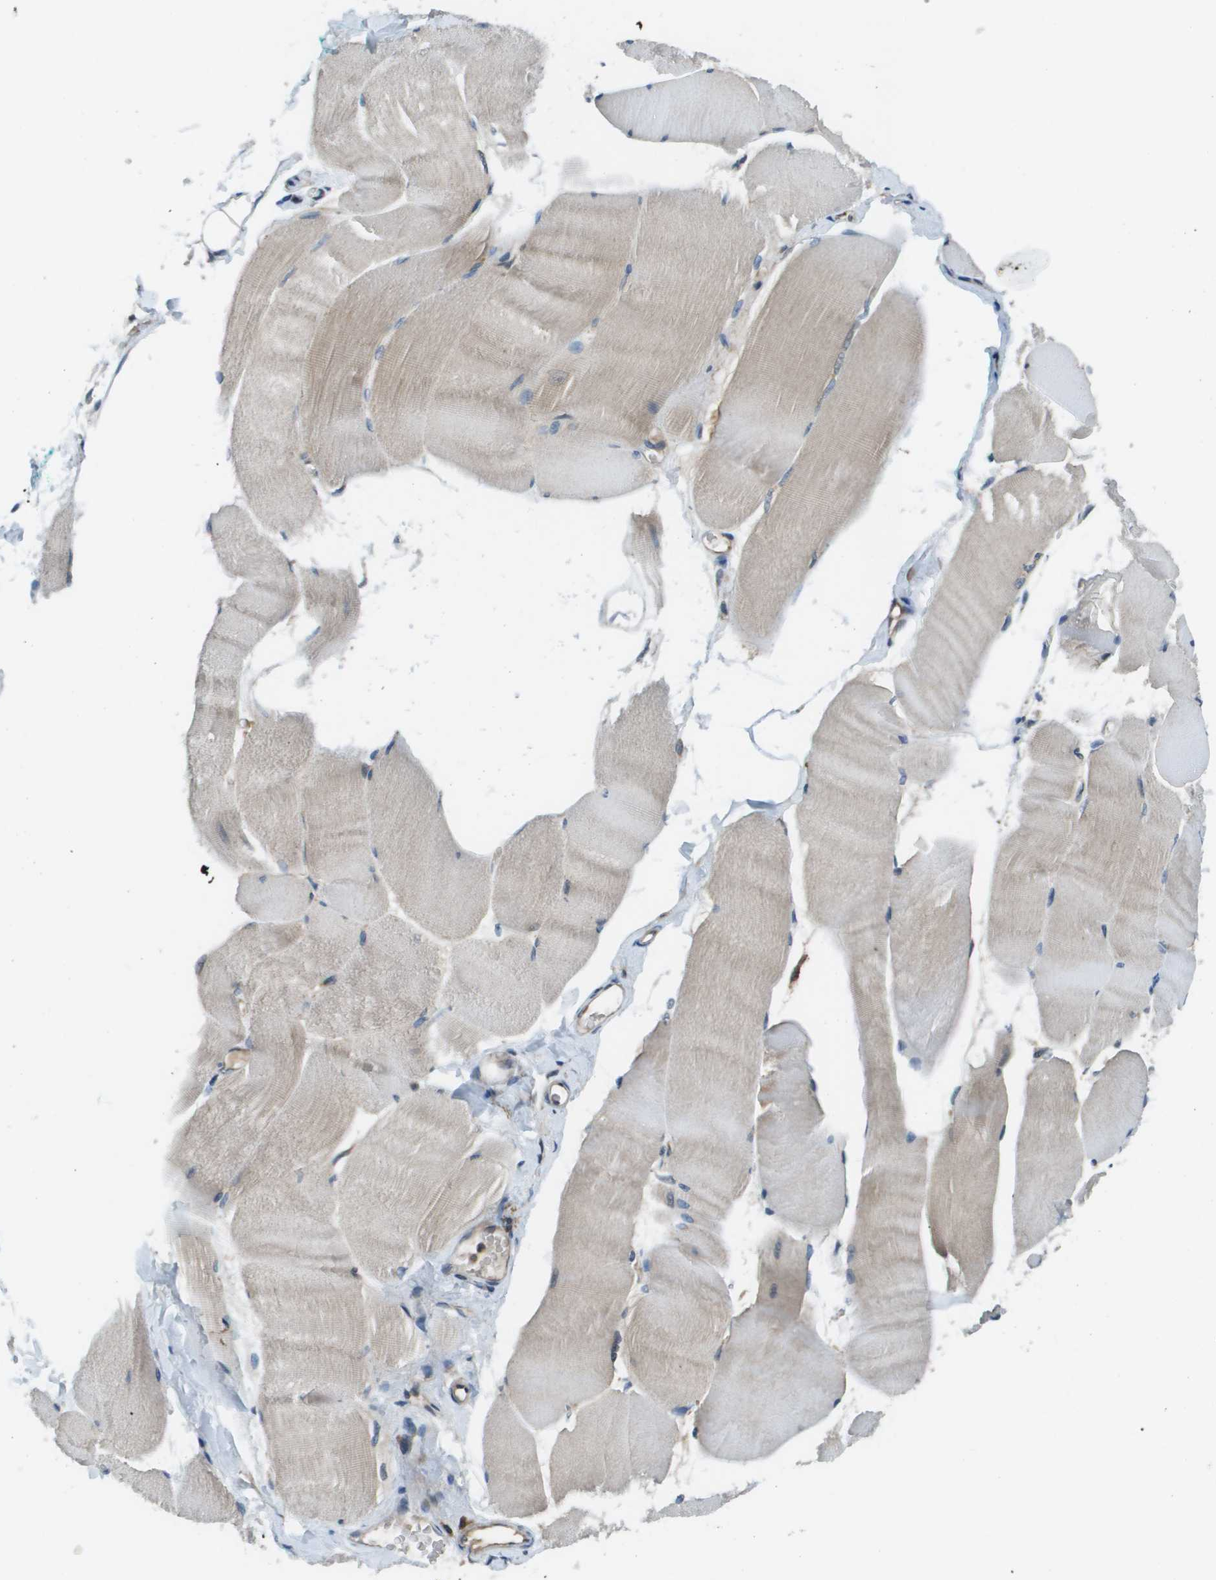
{"staining": {"intensity": "weak", "quantity": ">75%", "location": "cytoplasmic/membranous"}, "tissue": "skeletal muscle", "cell_type": "Myocytes", "image_type": "normal", "snomed": [{"axis": "morphology", "description": "Normal tissue, NOS"}, {"axis": "morphology", "description": "Squamous cell carcinoma, NOS"}, {"axis": "topography", "description": "Skeletal muscle"}], "caption": "Protein expression analysis of unremarkable human skeletal muscle reveals weak cytoplasmic/membranous positivity in about >75% of myocytes. (DAB (3,3'-diaminobenzidine) IHC, brown staining for protein, blue staining for nuclei).", "gene": "EIF3B", "patient": {"sex": "male", "age": 51}}